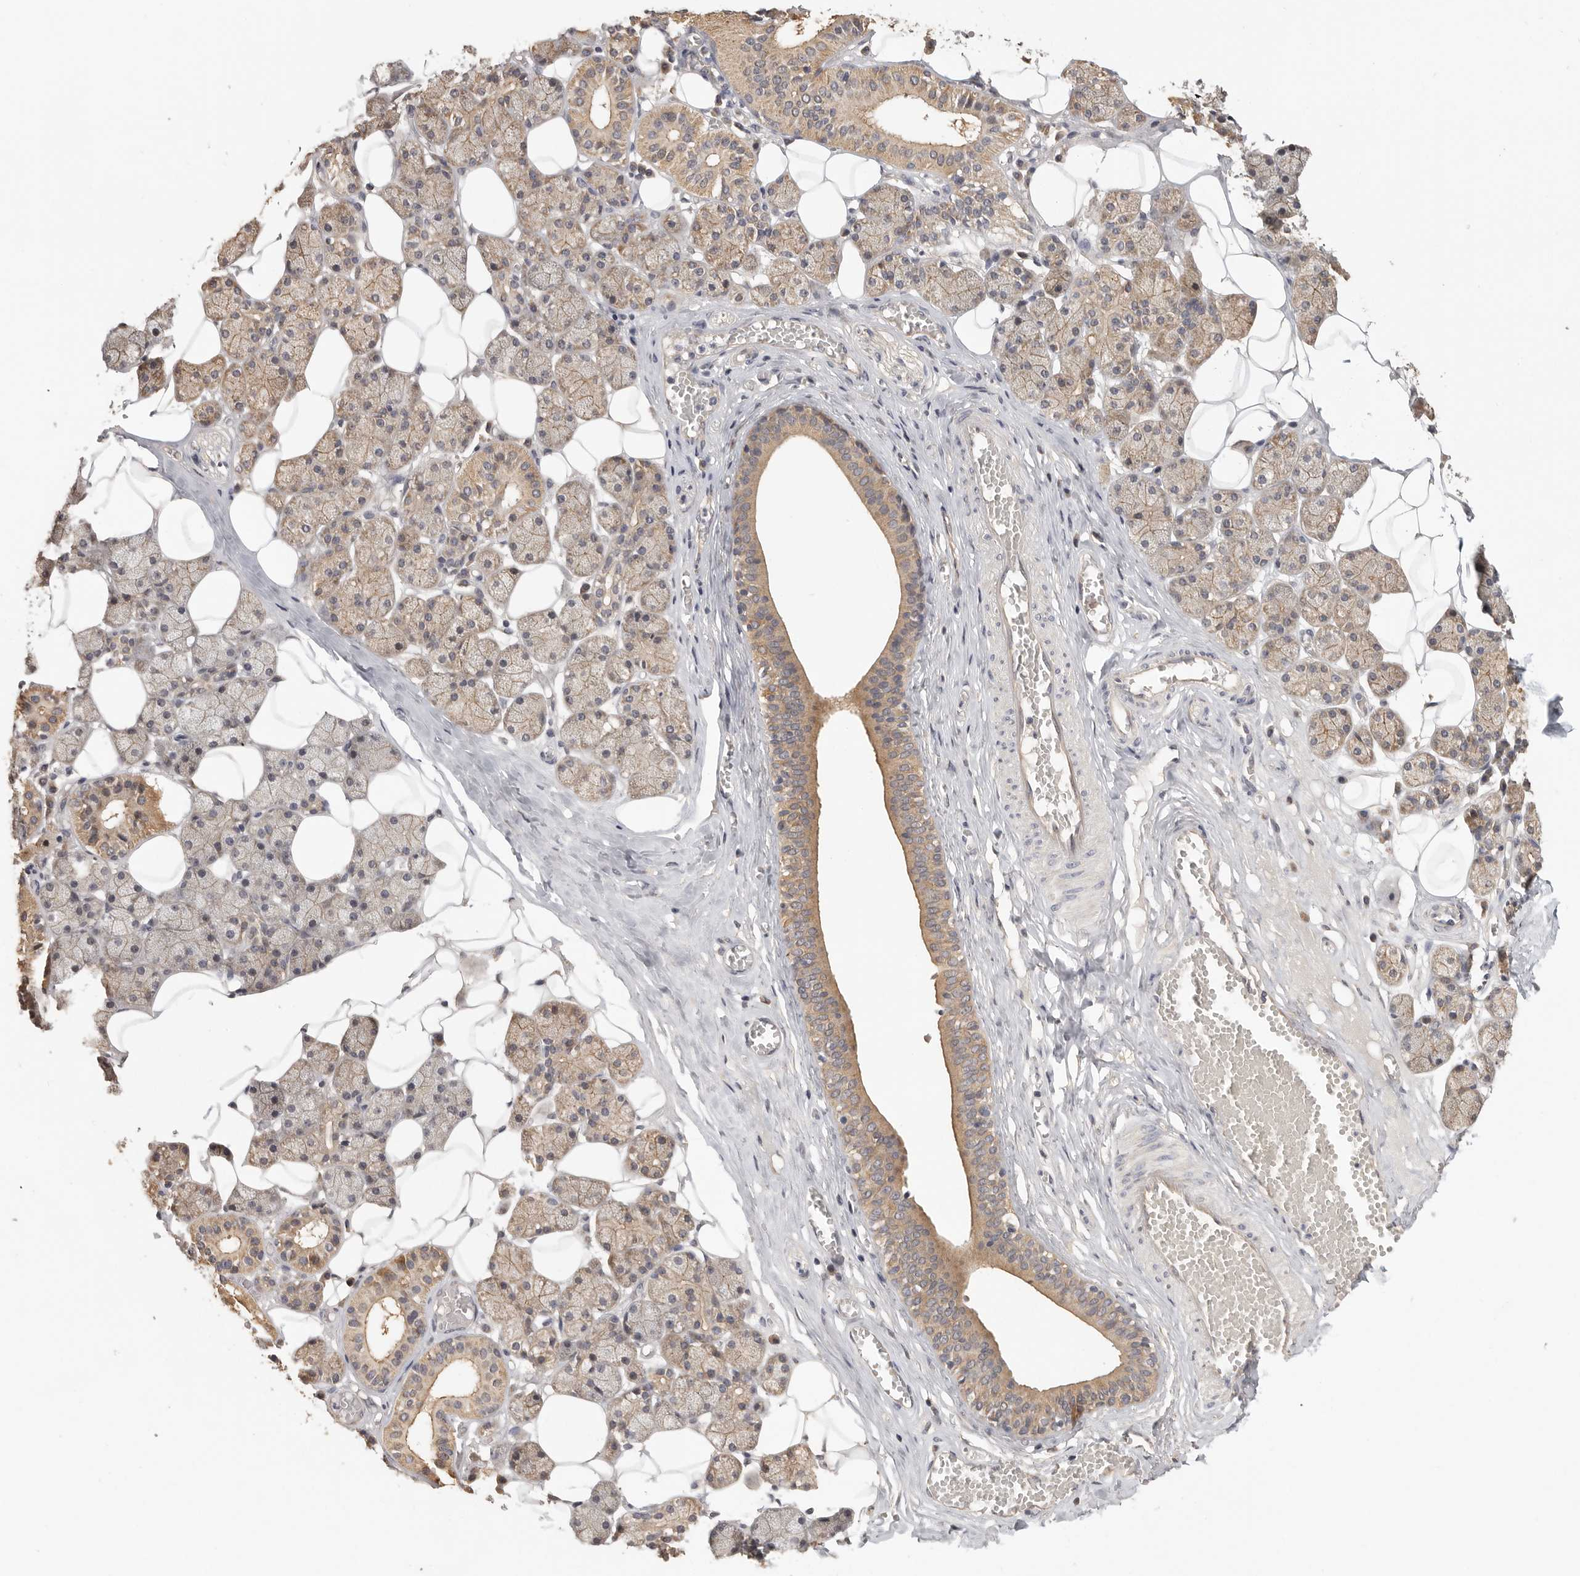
{"staining": {"intensity": "moderate", "quantity": "25%-75%", "location": "cytoplasmic/membranous"}, "tissue": "salivary gland", "cell_type": "Glandular cells", "image_type": "normal", "snomed": [{"axis": "morphology", "description": "Normal tissue, NOS"}, {"axis": "topography", "description": "Salivary gland"}], "caption": "Protein expression analysis of normal human salivary gland reveals moderate cytoplasmic/membranous expression in about 25%-75% of glandular cells. Immunohistochemistry stains the protein of interest in brown and the nuclei are stained blue.", "gene": "BAIAP2", "patient": {"sex": "female", "age": 33}}